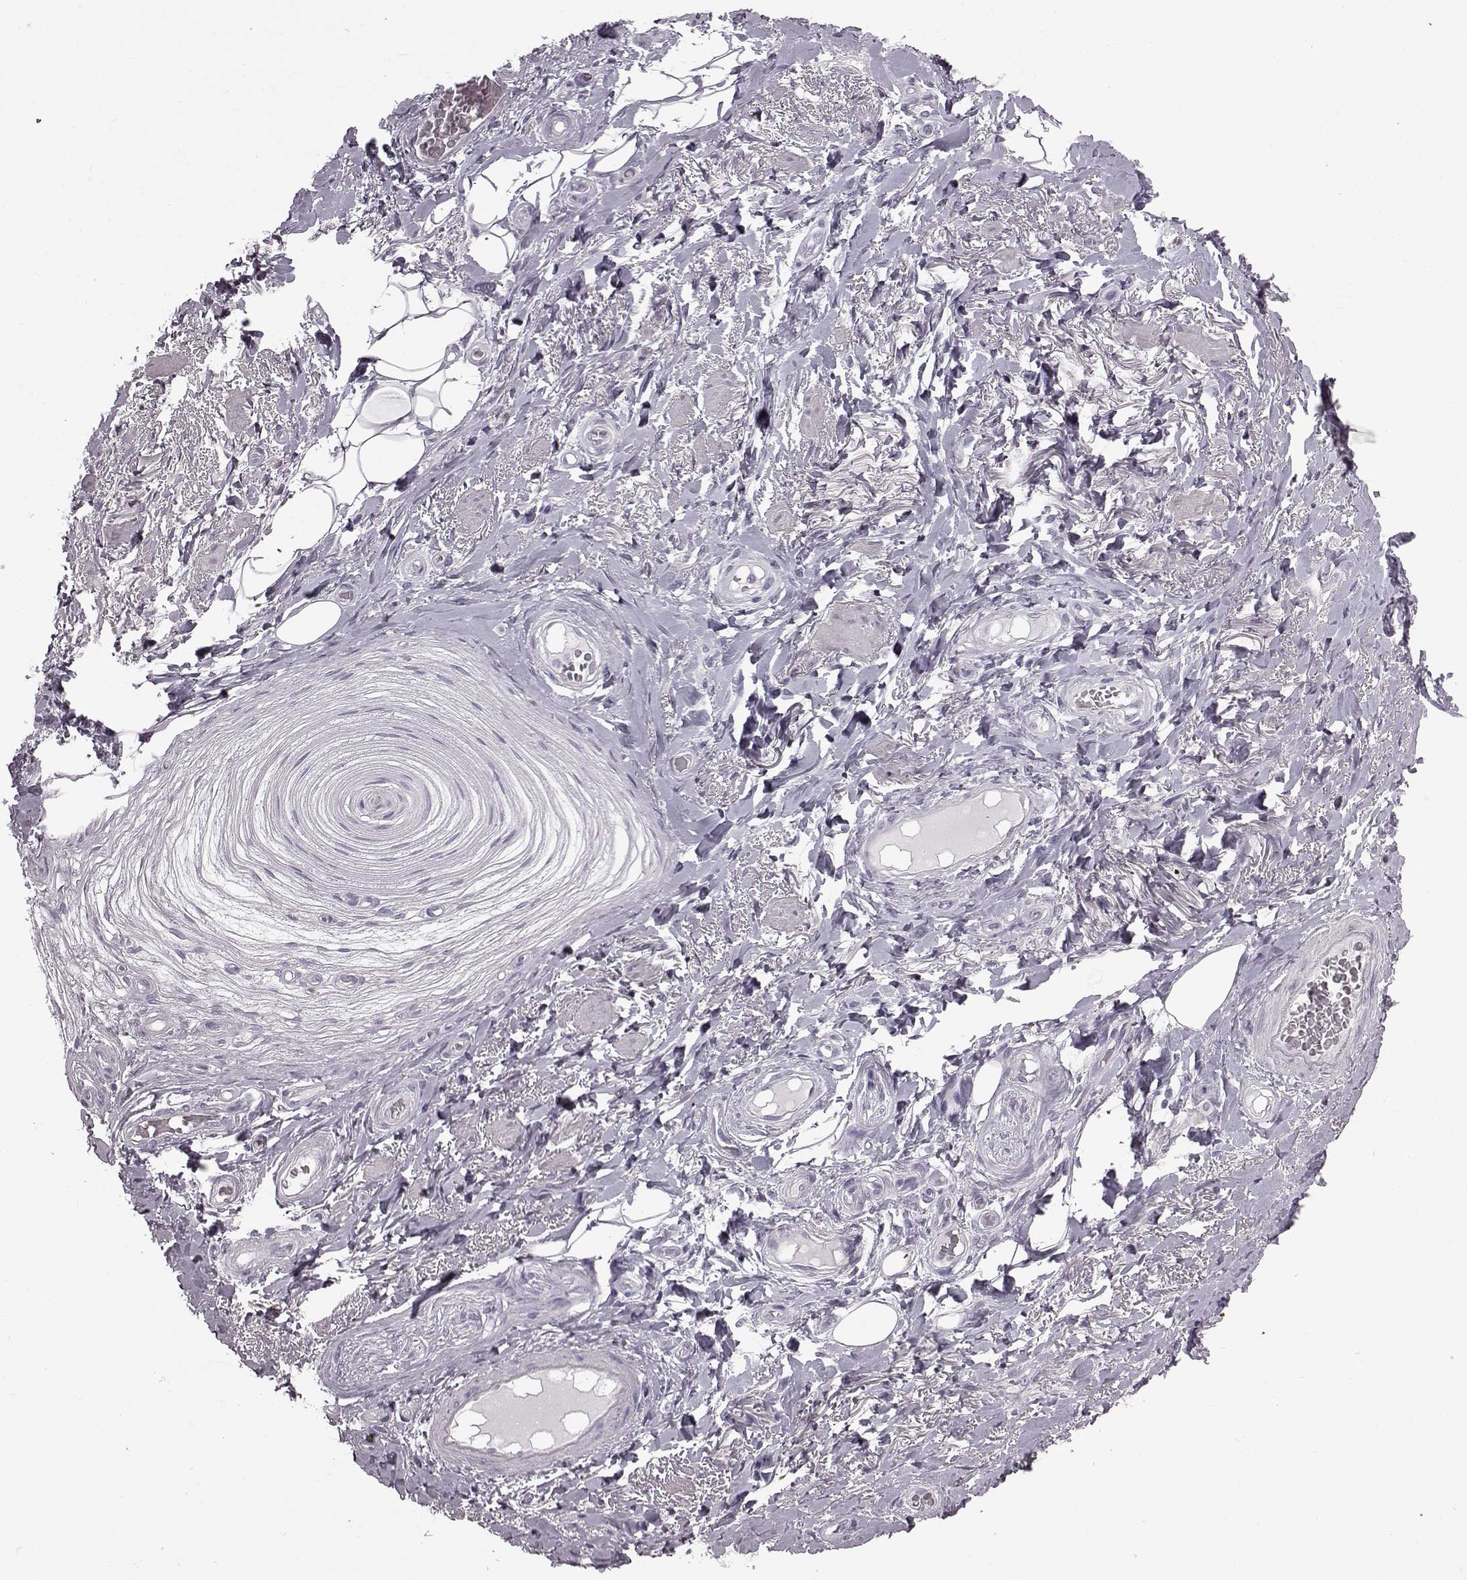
{"staining": {"intensity": "negative", "quantity": "none", "location": "none"}, "tissue": "adipose tissue", "cell_type": "Adipocytes", "image_type": "normal", "snomed": [{"axis": "morphology", "description": "Normal tissue, NOS"}, {"axis": "topography", "description": "Anal"}, {"axis": "topography", "description": "Peripheral nerve tissue"}], "caption": "Histopathology image shows no significant protein expression in adipocytes of normal adipose tissue. The staining is performed using DAB brown chromogen with nuclei counter-stained in using hematoxylin.", "gene": "SLC28A2", "patient": {"sex": "male", "age": 53}}